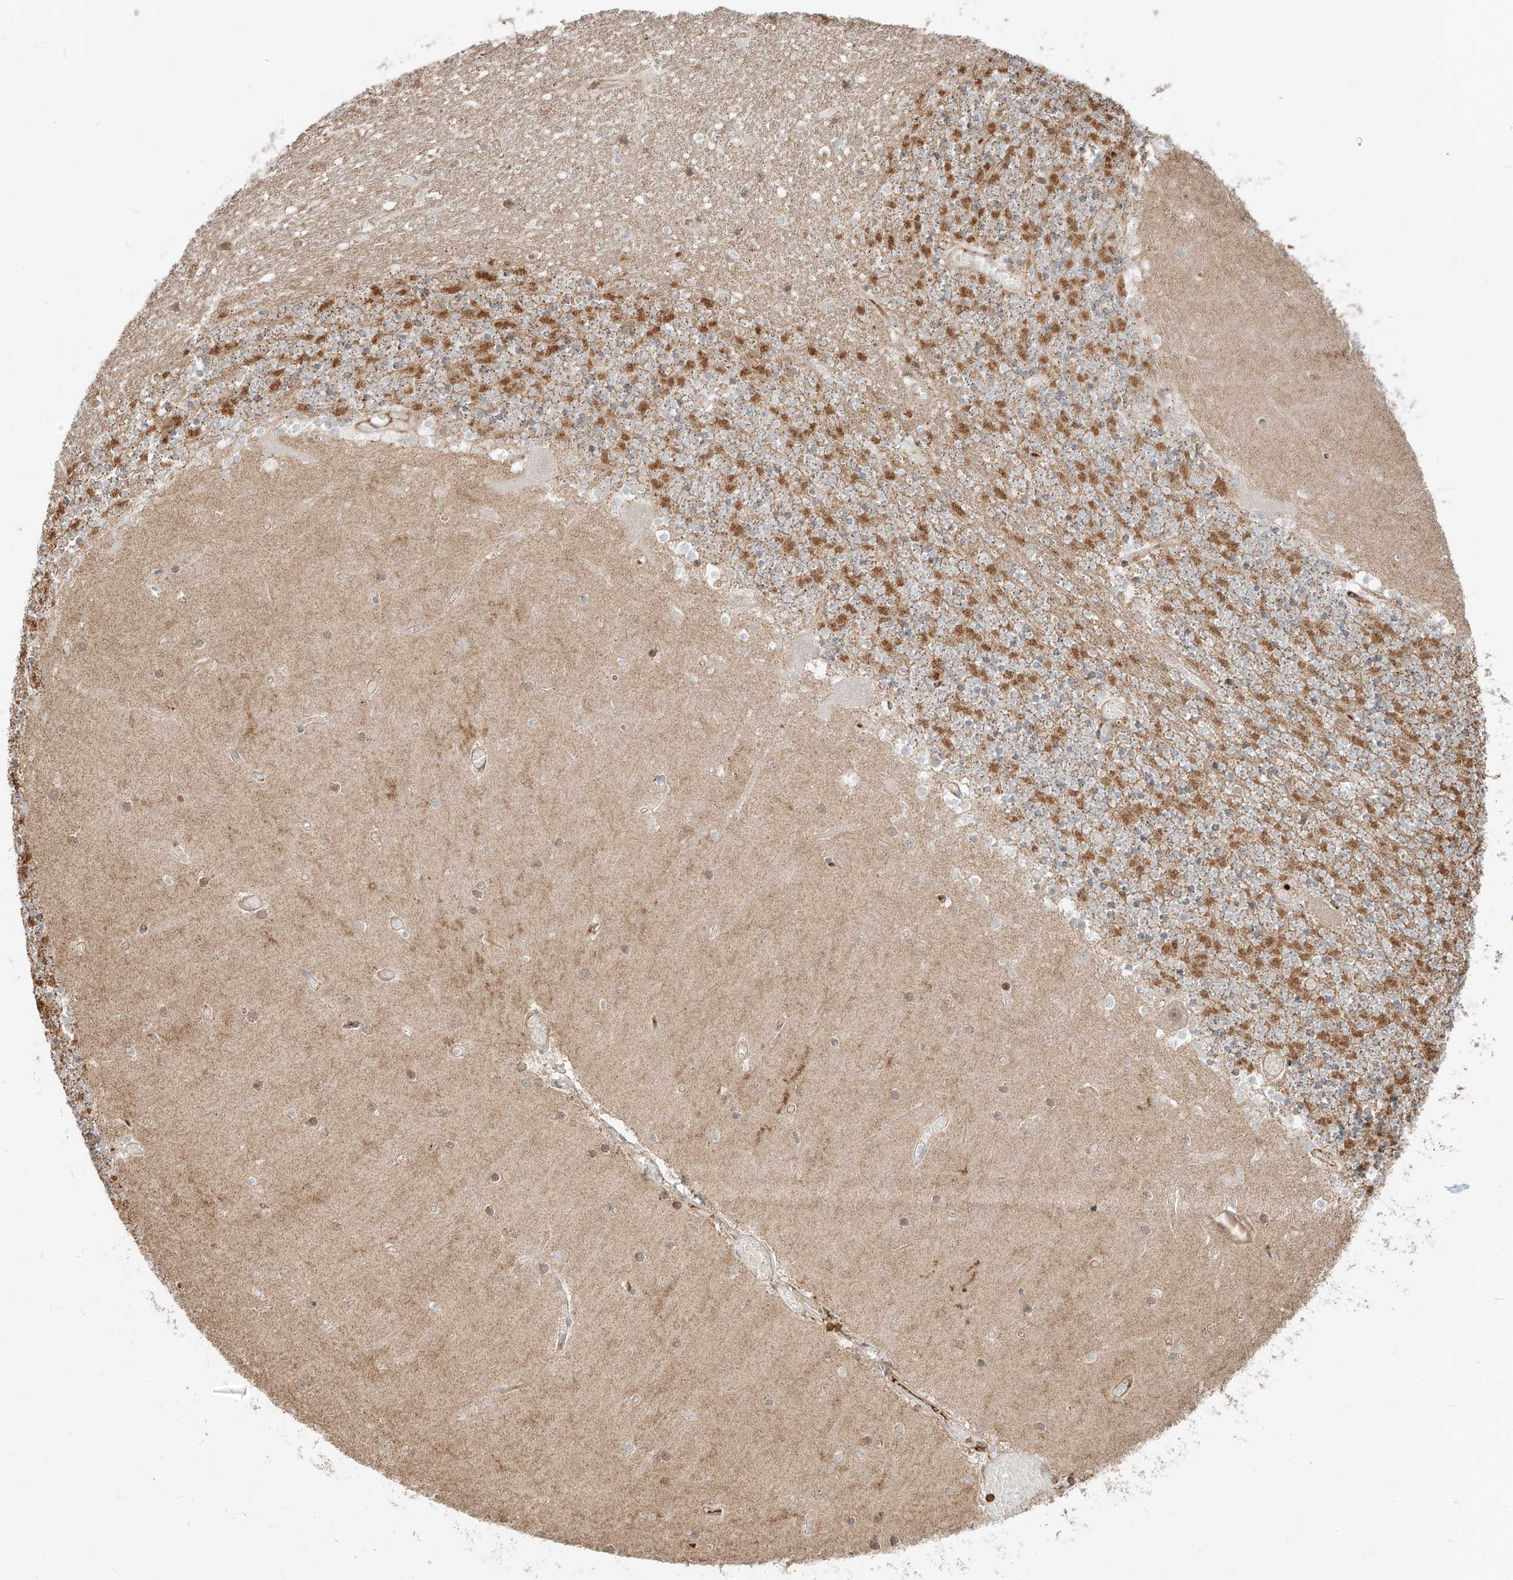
{"staining": {"intensity": "moderate", "quantity": "25%-75%", "location": "cytoplasmic/membranous"}, "tissue": "cerebellum", "cell_type": "Cells in granular layer", "image_type": "normal", "snomed": [{"axis": "morphology", "description": "Normal tissue, NOS"}, {"axis": "topography", "description": "Cerebellum"}], "caption": "A brown stain highlights moderate cytoplasmic/membranous expression of a protein in cells in granular layer of normal human cerebellum. (brown staining indicates protein expression, while blue staining denotes nuclei).", "gene": "CEP162", "patient": {"sex": "female", "age": 28}}